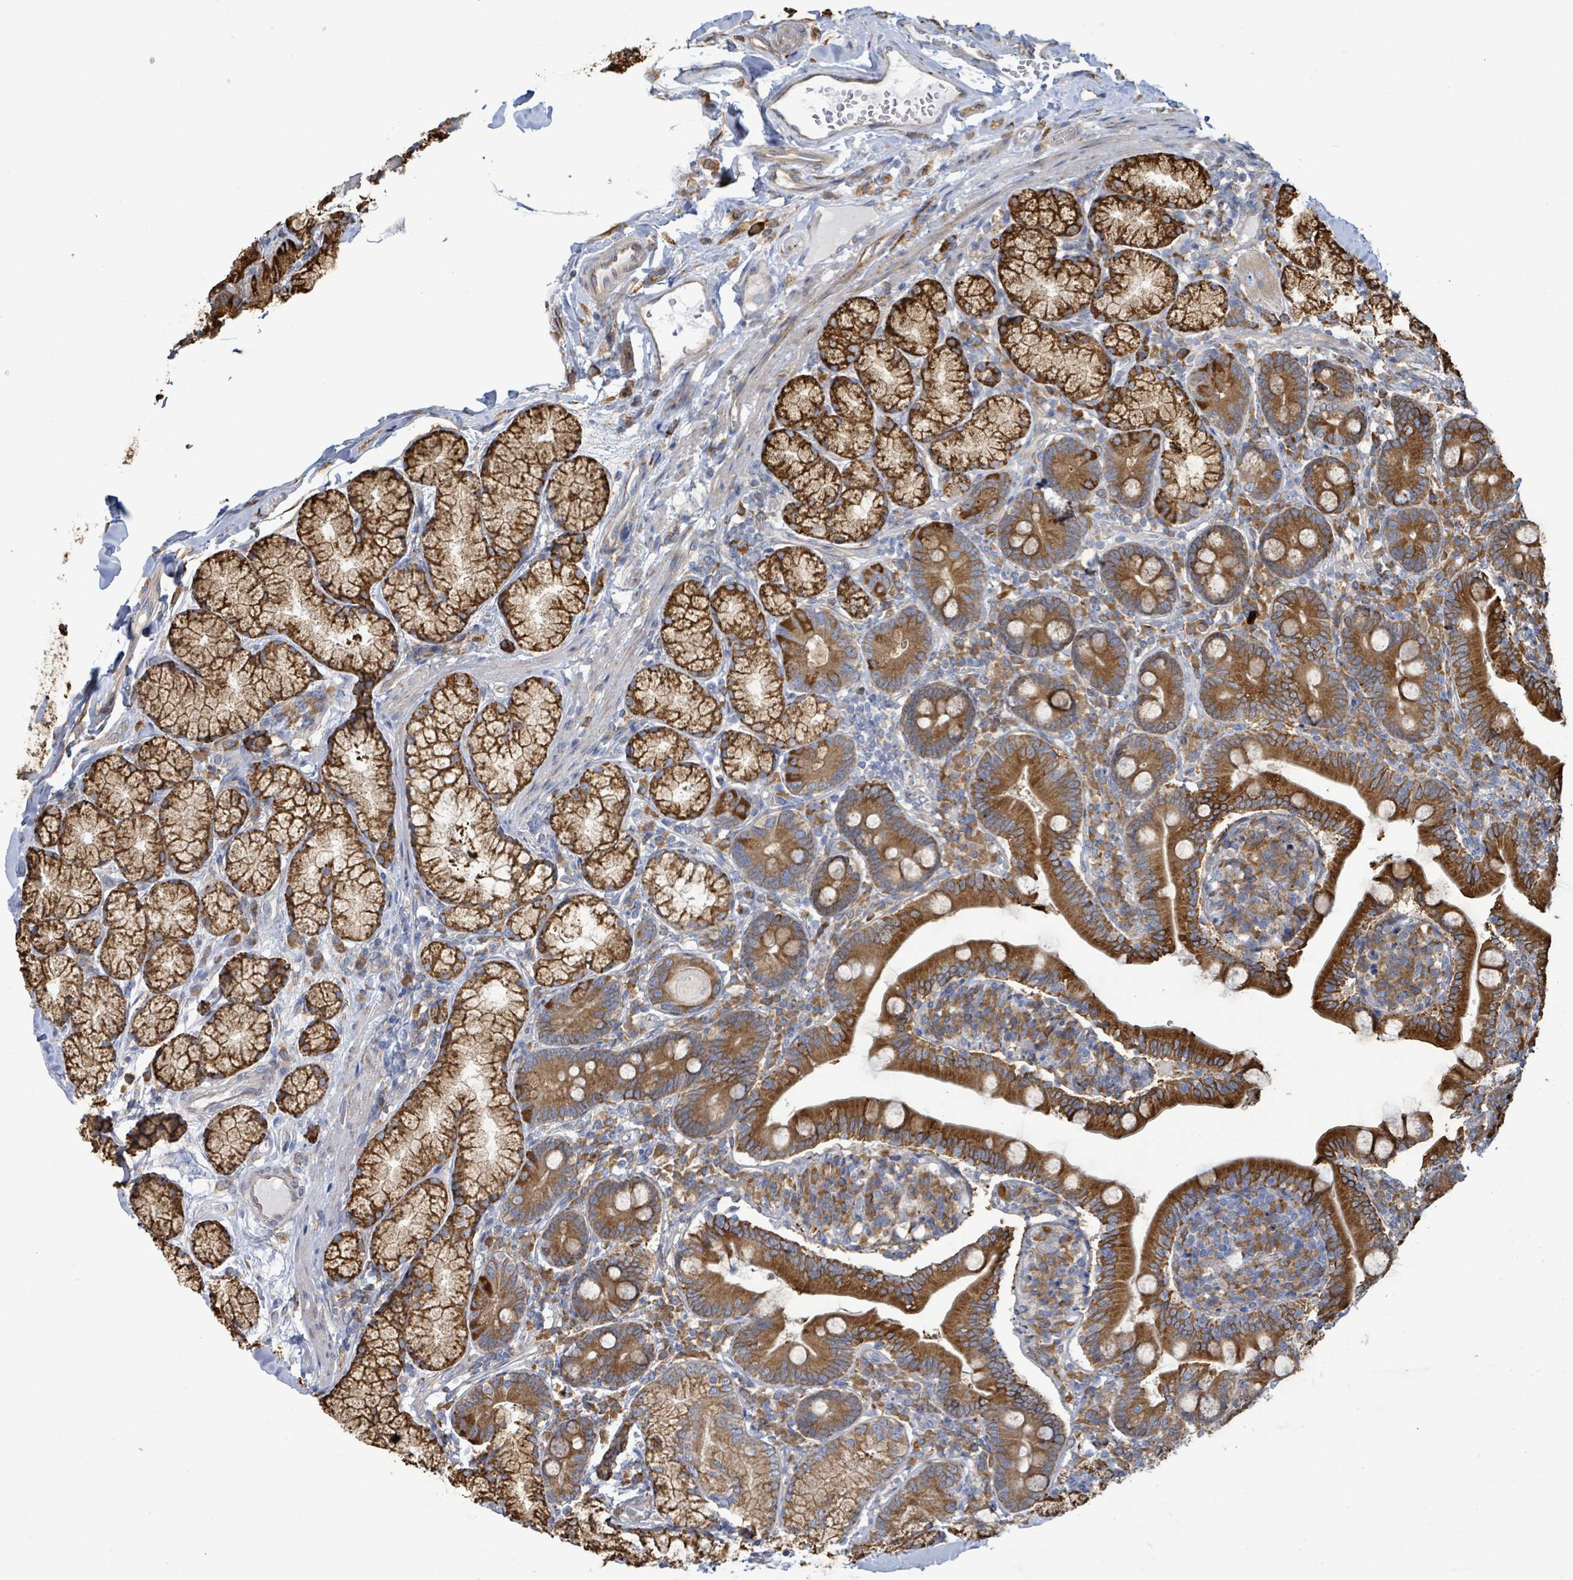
{"staining": {"intensity": "strong", "quantity": ">75%", "location": "cytoplasmic/membranous"}, "tissue": "duodenum", "cell_type": "Glandular cells", "image_type": "normal", "snomed": [{"axis": "morphology", "description": "Normal tissue, NOS"}, {"axis": "topography", "description": "Duodenum"}], "caption": "Human duodenum stained with a brown dye reveals strong cytoplasmic/membranous positive expression in about >75% of glandular cells.", "gene": "RFPL4AL1", "patient": {"sex": "female", "age": 67}}